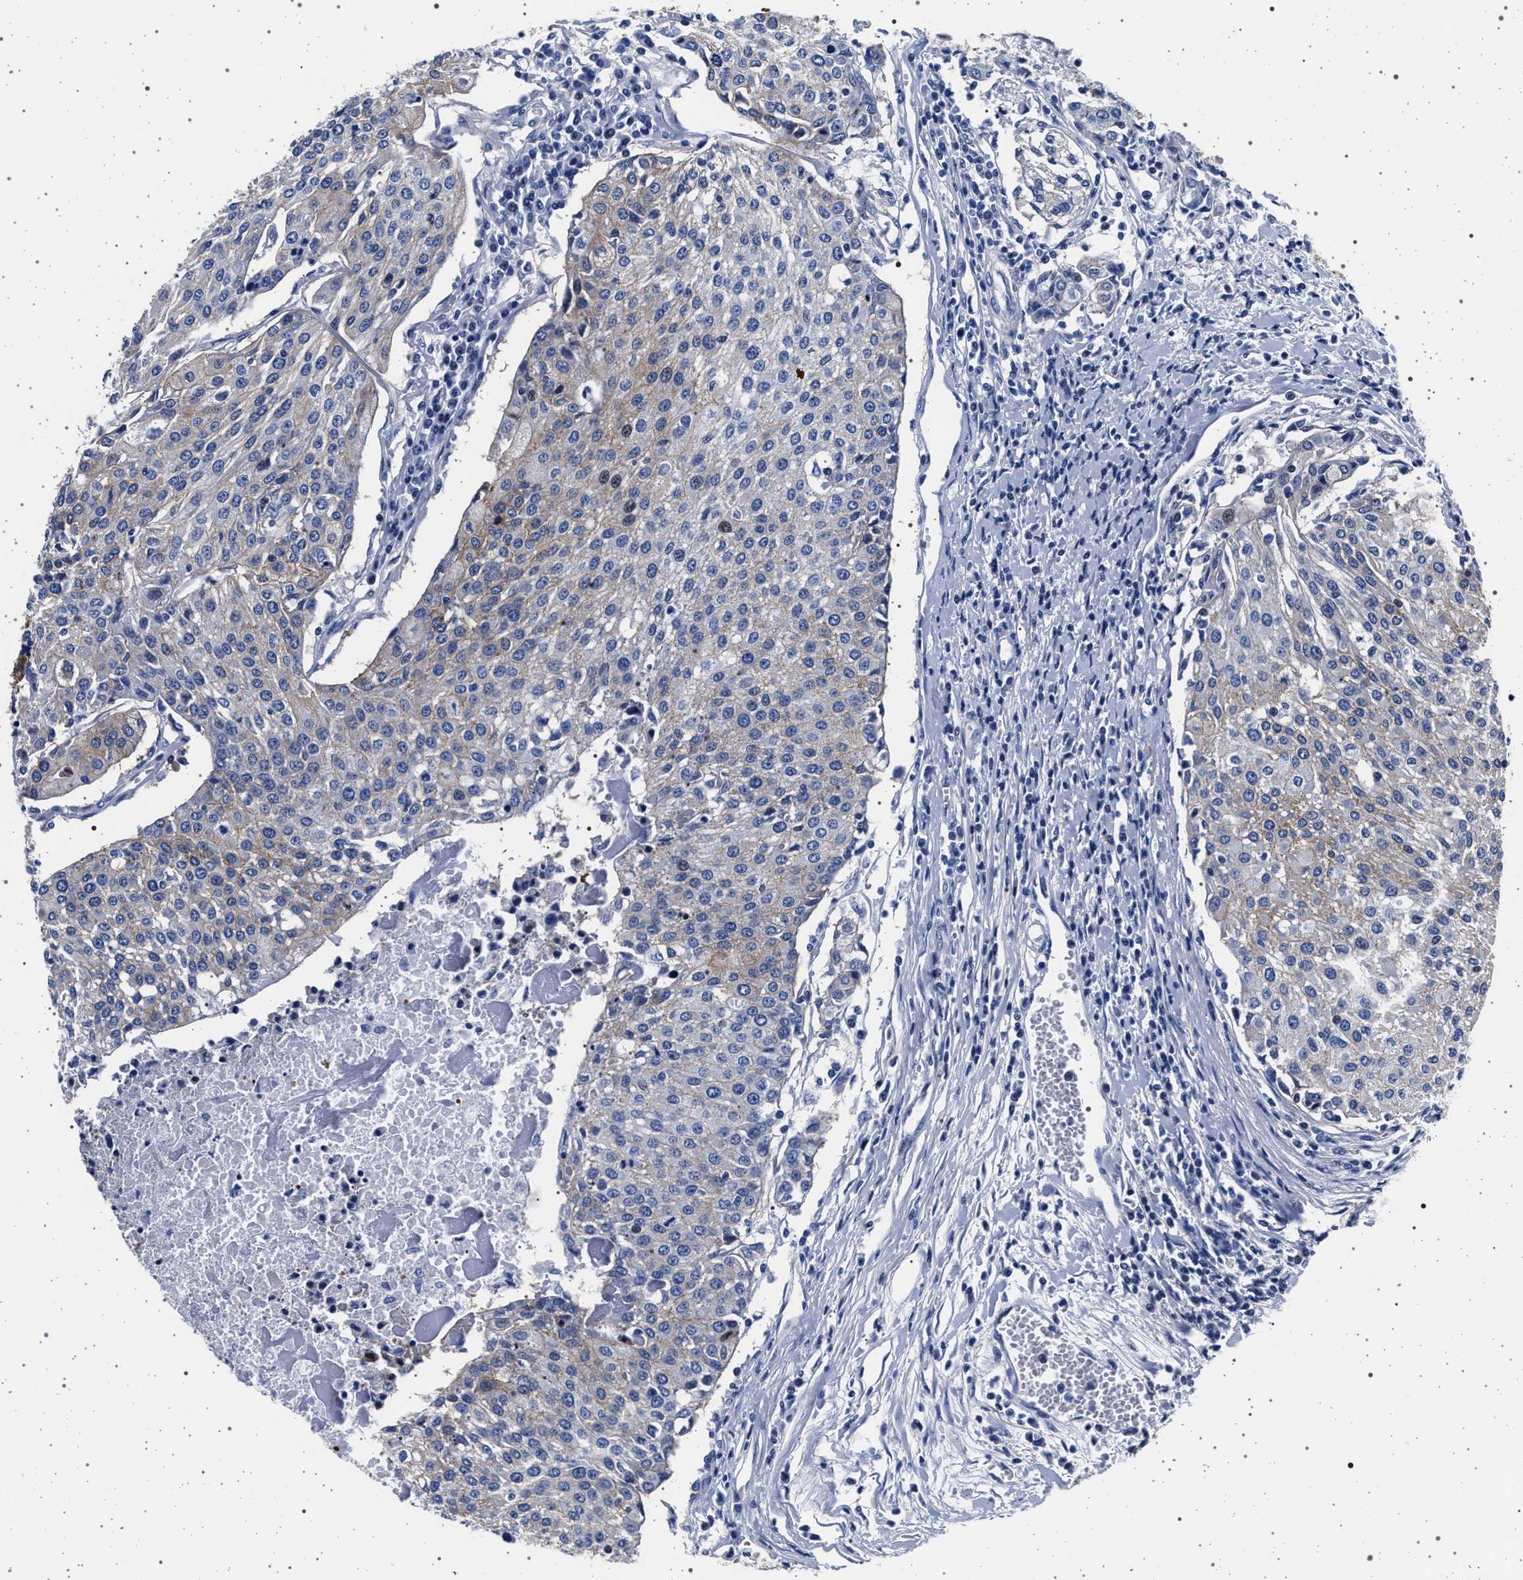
{"staining": {"intensity": "weak", "quantity": "<25%", "location": "cytoplasmic/membranous"}, "tissue": "urothelial cancer", "cell_type": "Tumor cells", "image_type": "cancer", "snomed": [{"axis": "morphology", "description": "Urothelial carcinoma, High grade"}, {"axis": "topography", "description": "Urinary bladder"}], "caption": "The IHC image has no significant staining in tumor cells of high-grade urothelial carcinoma tissue.", "gene": "SLC9A1", "patient": {"sex": "female", "age": 85}}